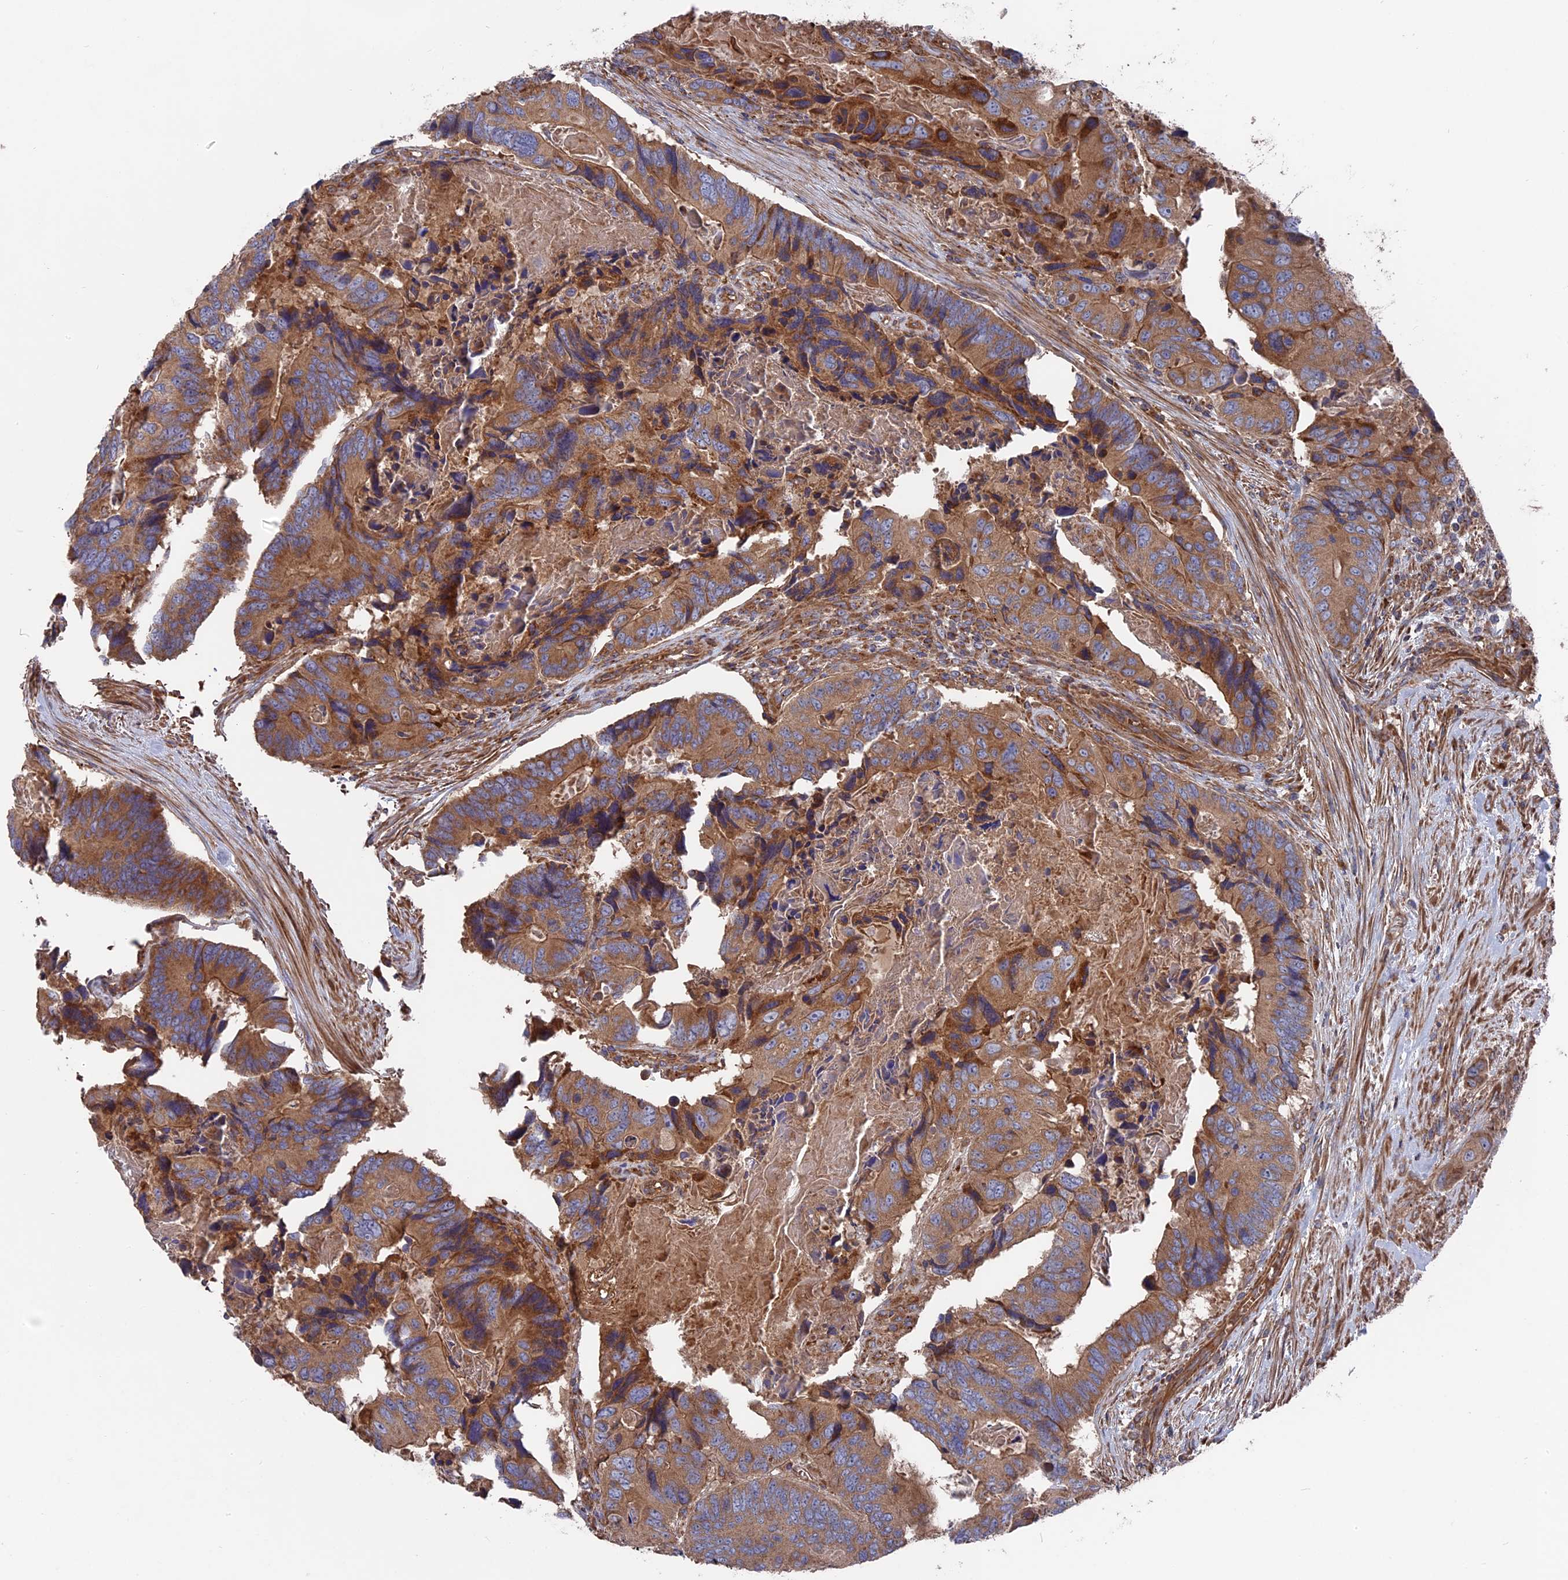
{"staining": {"intensity": "moderate", "quantity": ">75%", "location": "cytoplasmic/membranous"}, "tissue": "colorectal cancer", "cell_type": "Tumor cells", "image_type": "cancer", "snomed": [{"axis": "morphology", "description": "Adenocarcinoma, NOS"}, {"axis": "topography", "description": "Colon"}], "caption": "Adenocarcinoma (colorectal) stained with a brown dye exhibits moderate cytoplasmic/membranous positive staining in approximately >75% of tumor cells.", "gene": "TELO2", "patient": {"sex": "male", "age": 84}}